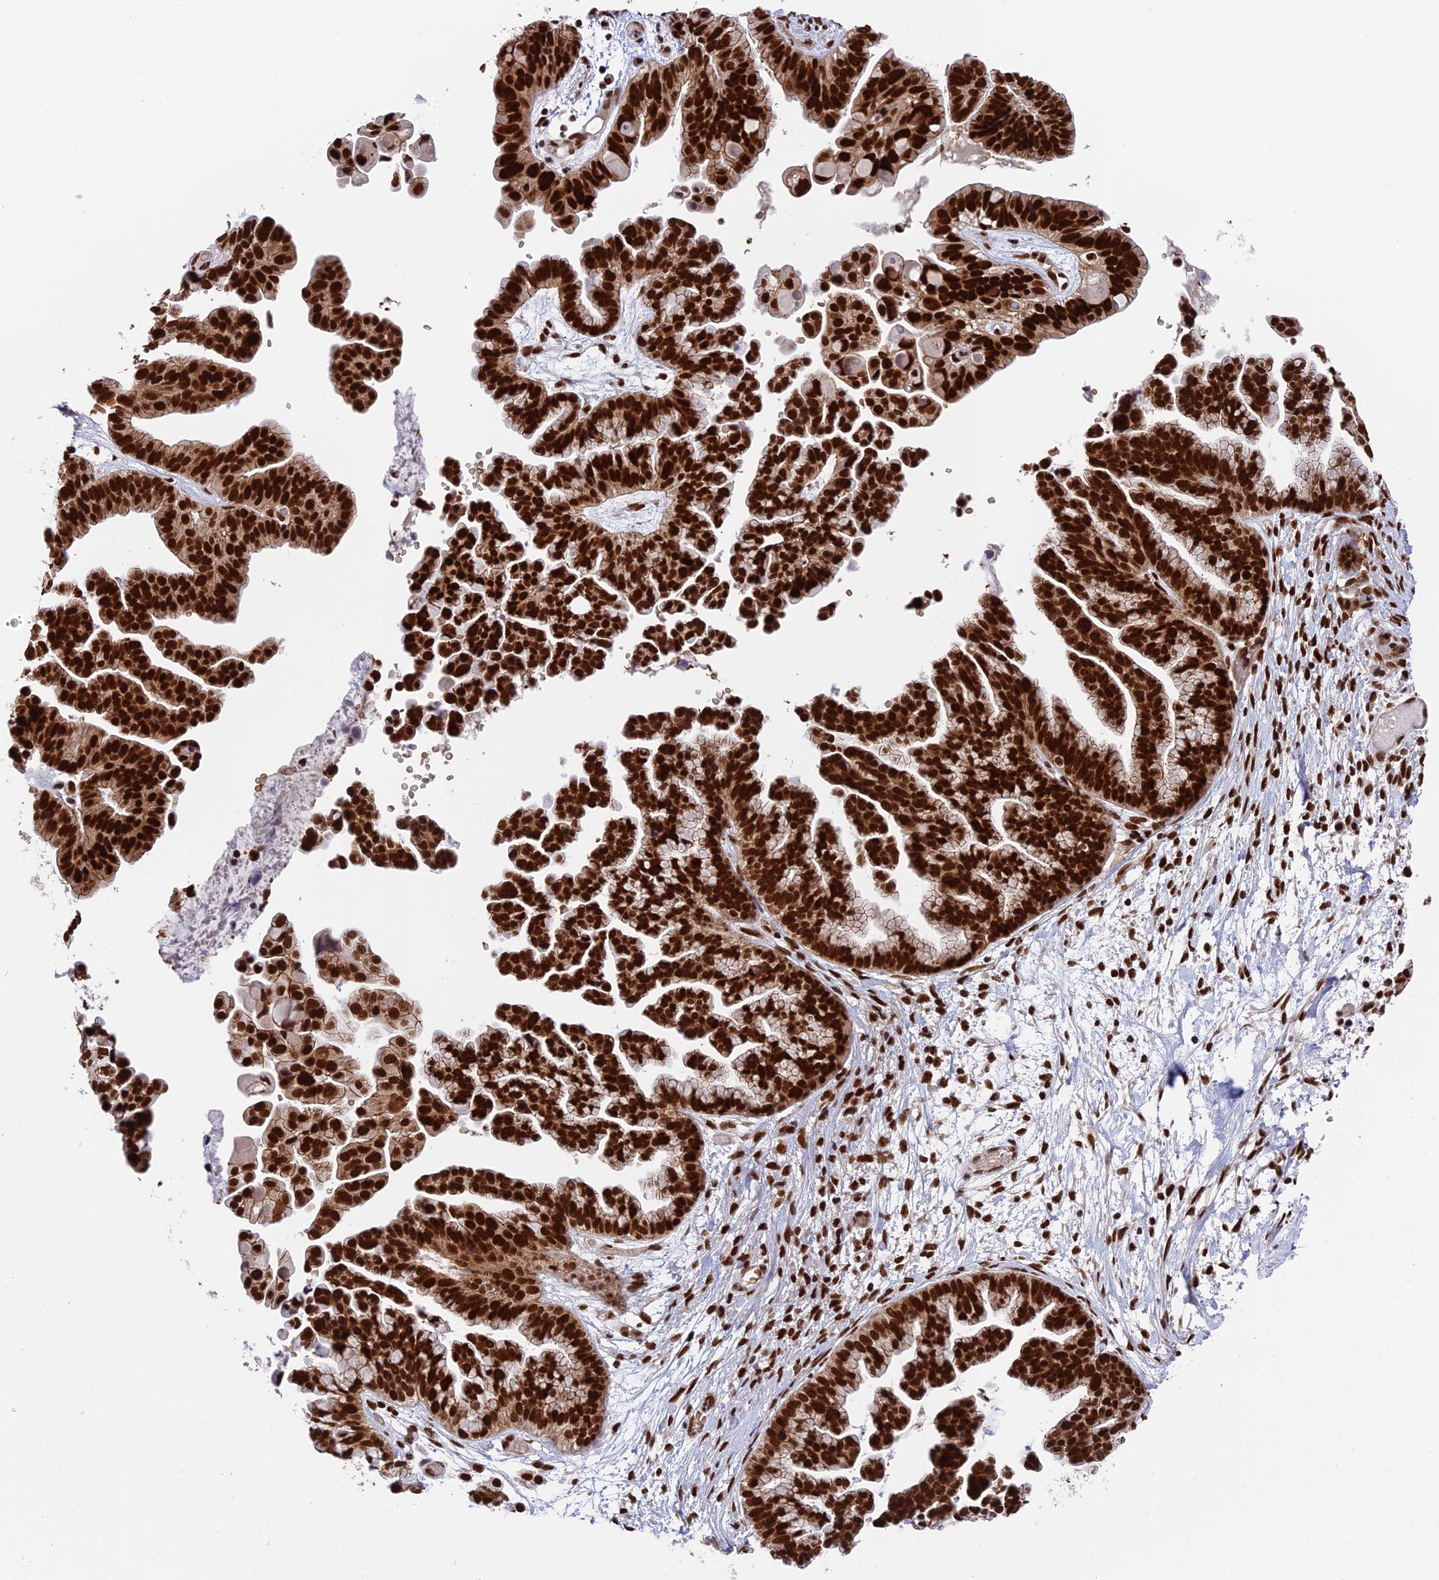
{"staining": {"intensity": "strong", "quantity": ">75%", "location": "nuclear"}, "tissue": "ovarian cancer", "cell_type": "Tumor cells", "image_type": "cancer", "snomed": [{"axis": "morphology", "description": "Cystadenocarcinoma, serous, NOS"}, {"axis": "topography", "description": "Ovary"}], "caption": "This is a histology image of IHC staining of ovarian cancer (serous cystadenocarcinoma), which shows strong expression in the nuclear of tumor cells.", "gene": "EEF1AKMT3", "patient": {"sex": "female", "age": 56}}